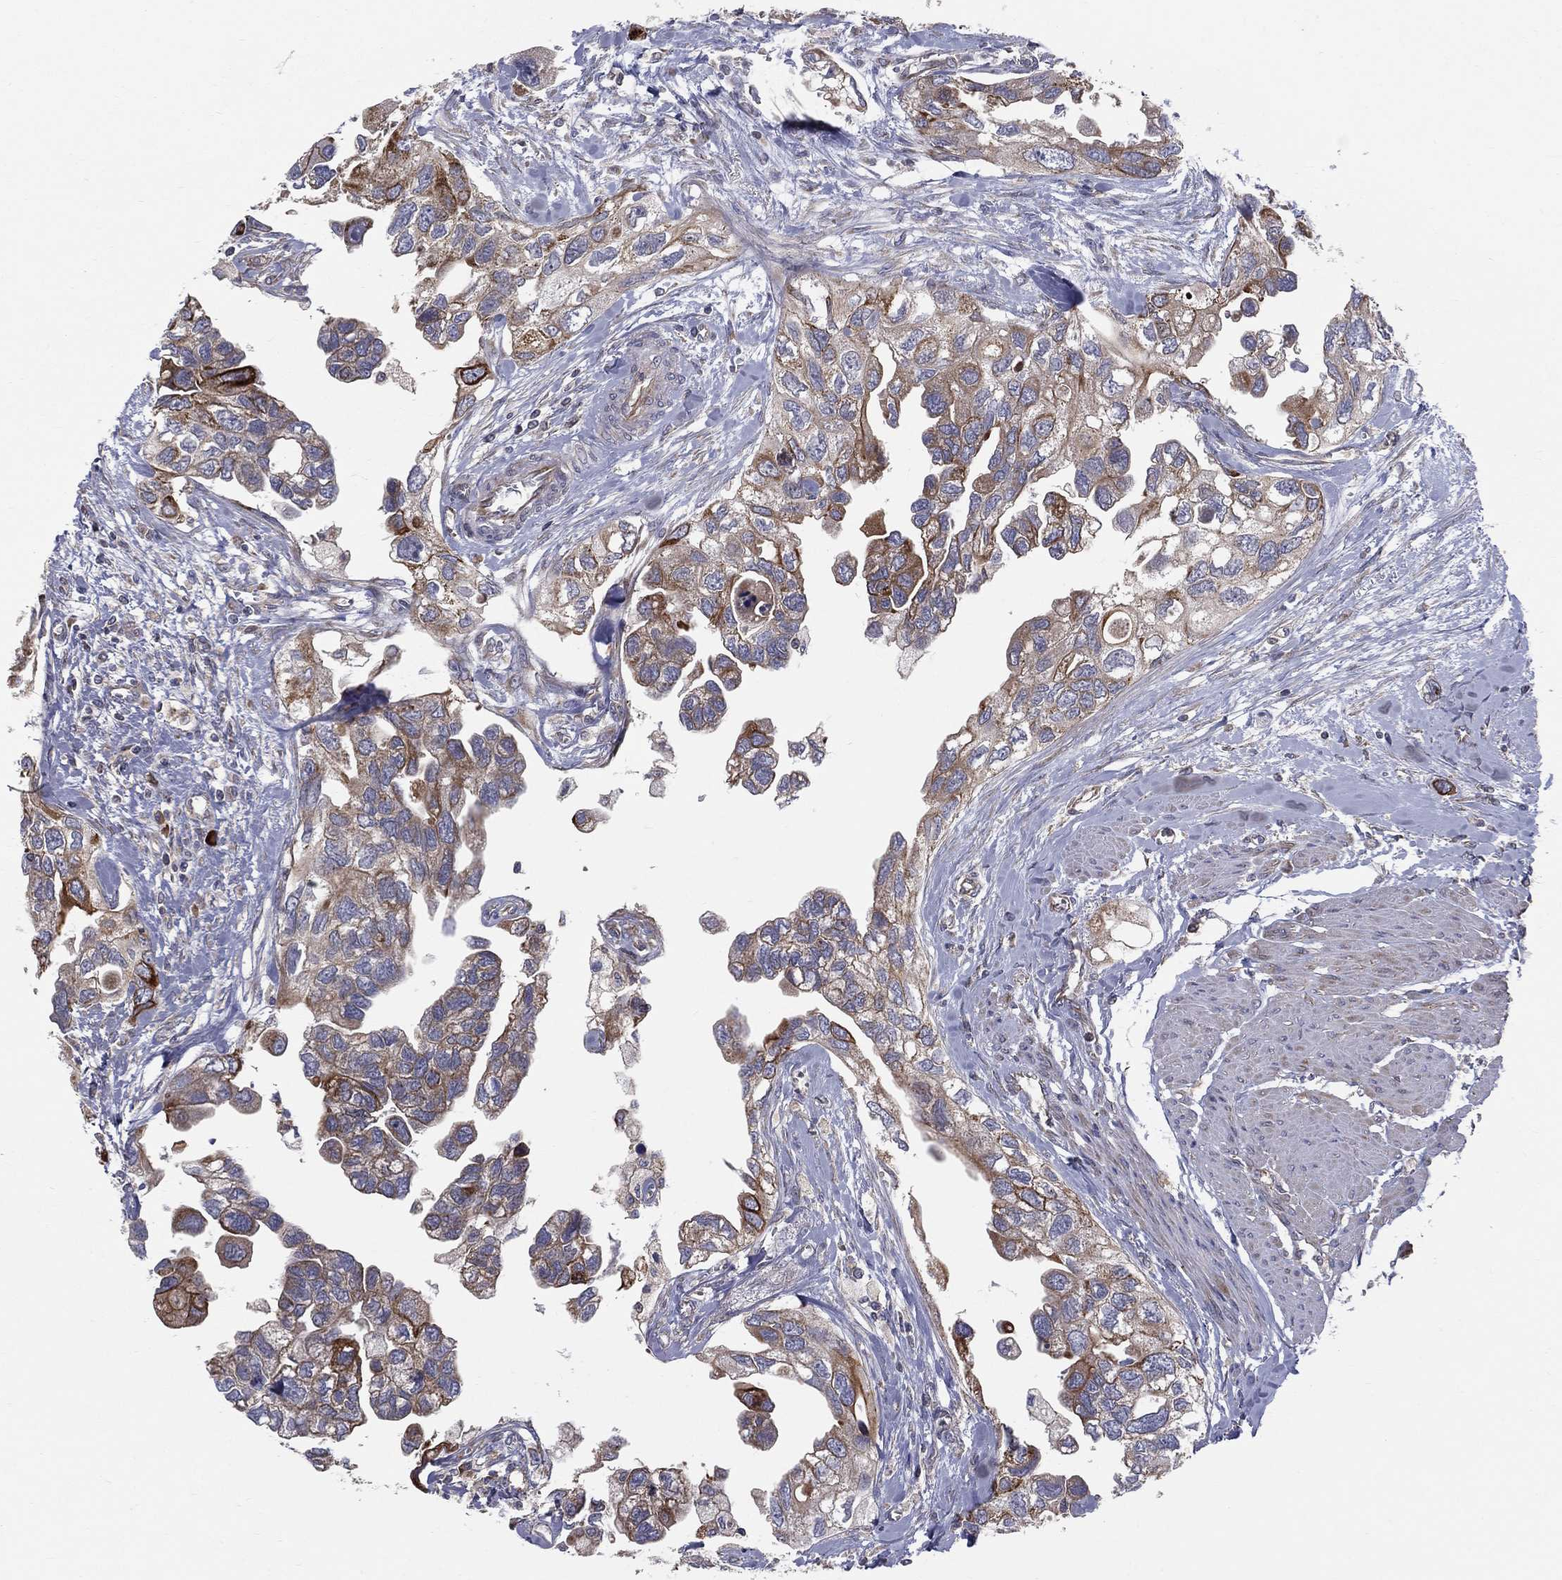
{"staining": {"intensity": "strong", "quantity": "25%-75%", "location": "cytoplasmic/membranous"}, "tissue": "urothelial cancer", "cell_type": "Tumor cells", "image_type": "cancer", "snomed": [{"axis": "morphology", "description": "Urothelial carcinoma, High grade"}, {"axis": "topography", "description": "Urinary bladder"}], "caption": "Urothelial cancer stained with a protein marker displays strong staining in tumor cells.", "gene": "MIX23", "patient": {"sex": "male", "age": 59}}